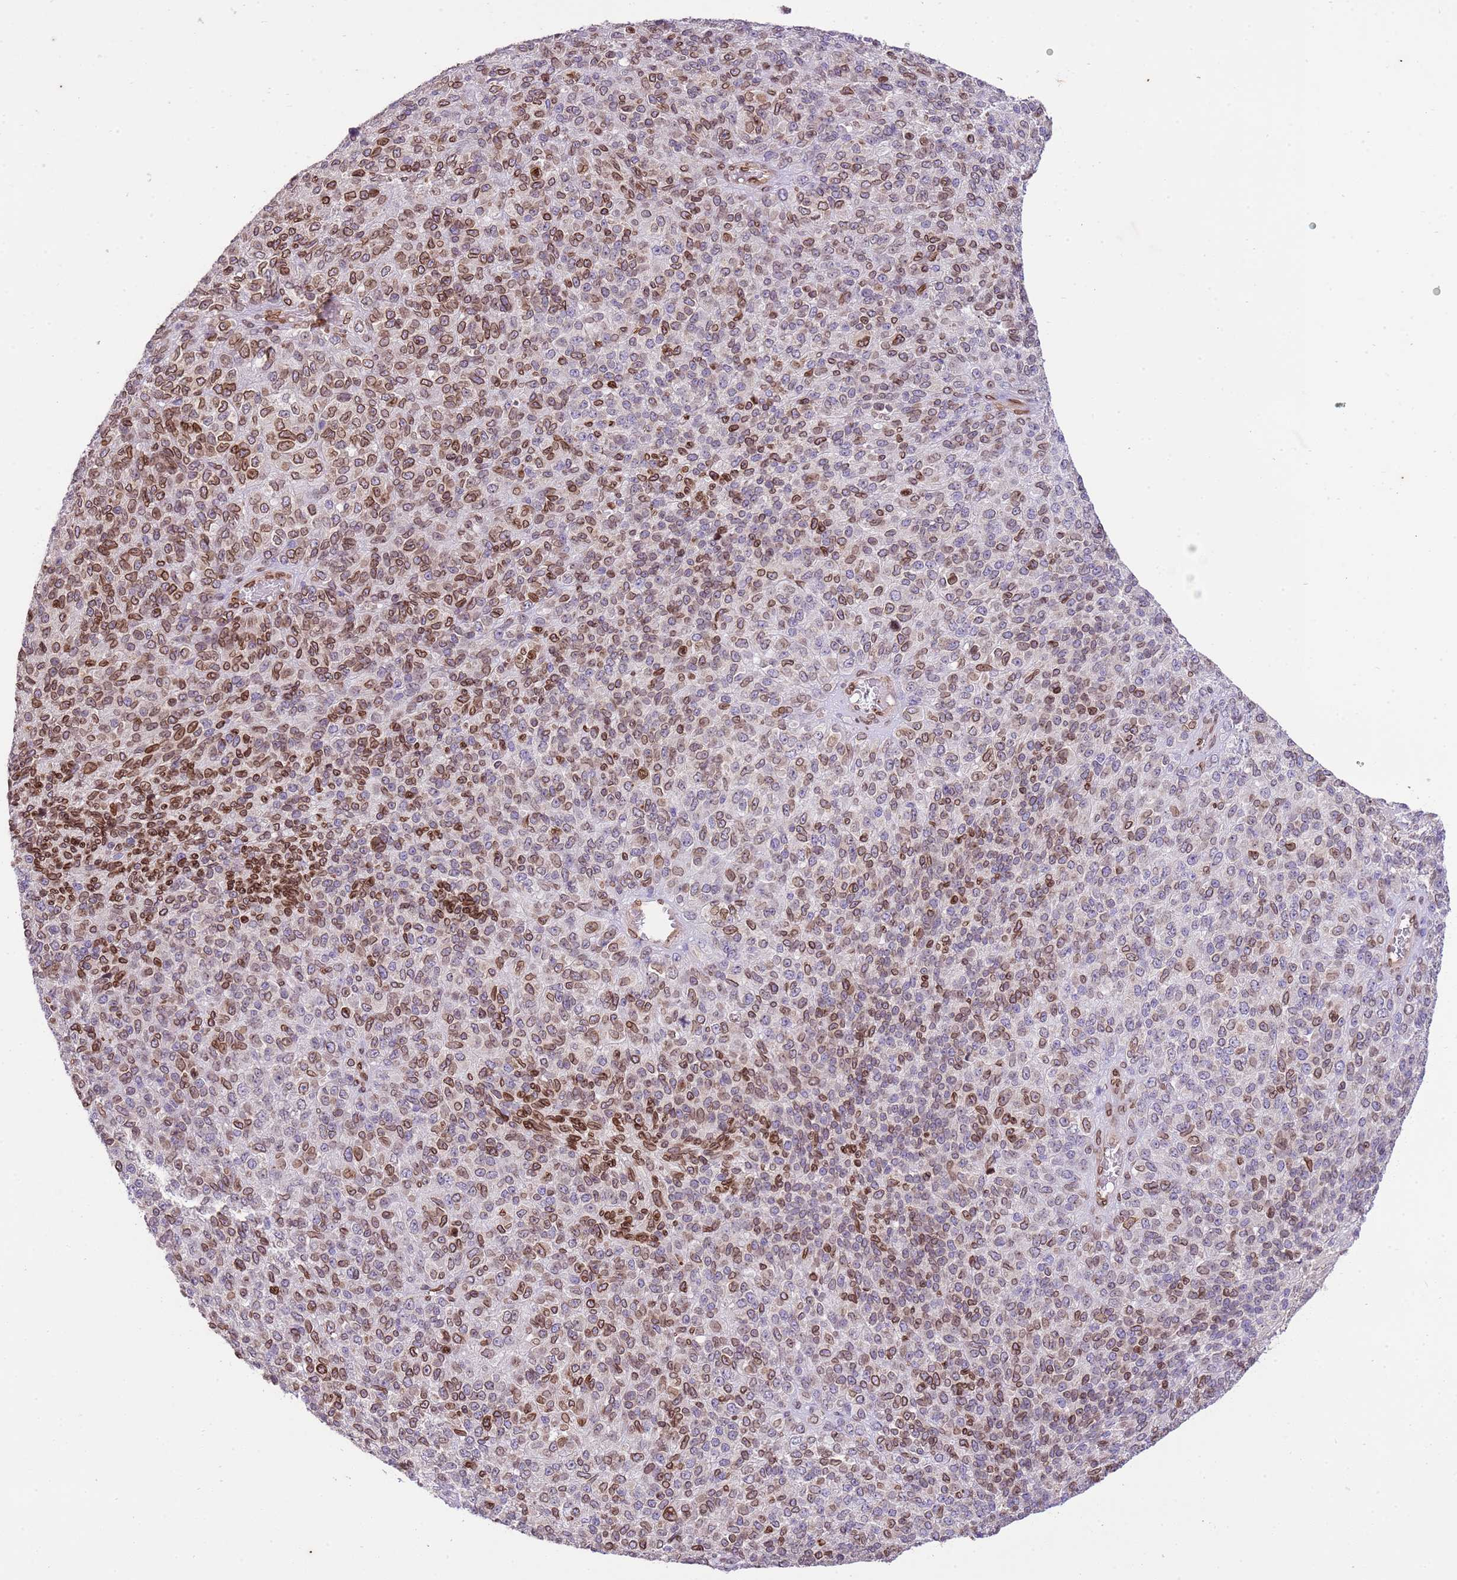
{"staining": {"intensity": "moderate", "quantity": ">75%", "location": "cytoplasmic/membranous,nuclear"}, "tissue": "melanoma", "cell_type": "Tumor cells", "image_type": "cancer", "snomed": [{"axis": "morphology", "description": "Malignant melanoma, Metastatic site"}, {"axis": "topography", "description": "Brain"}], "caption": "Protein staining of malignant melanoma (metastatic site) tissue exhibits moderate cytoplasmic/membranous and nuclear positivity in approximately >75% of tumor cells. (DAB (3,3'-diaminobenzidine) IHC, brown staining for protein, blue staining for nuclei).", "gene": "TMEM47", "patient": {"sex": "female", "age": 56}}